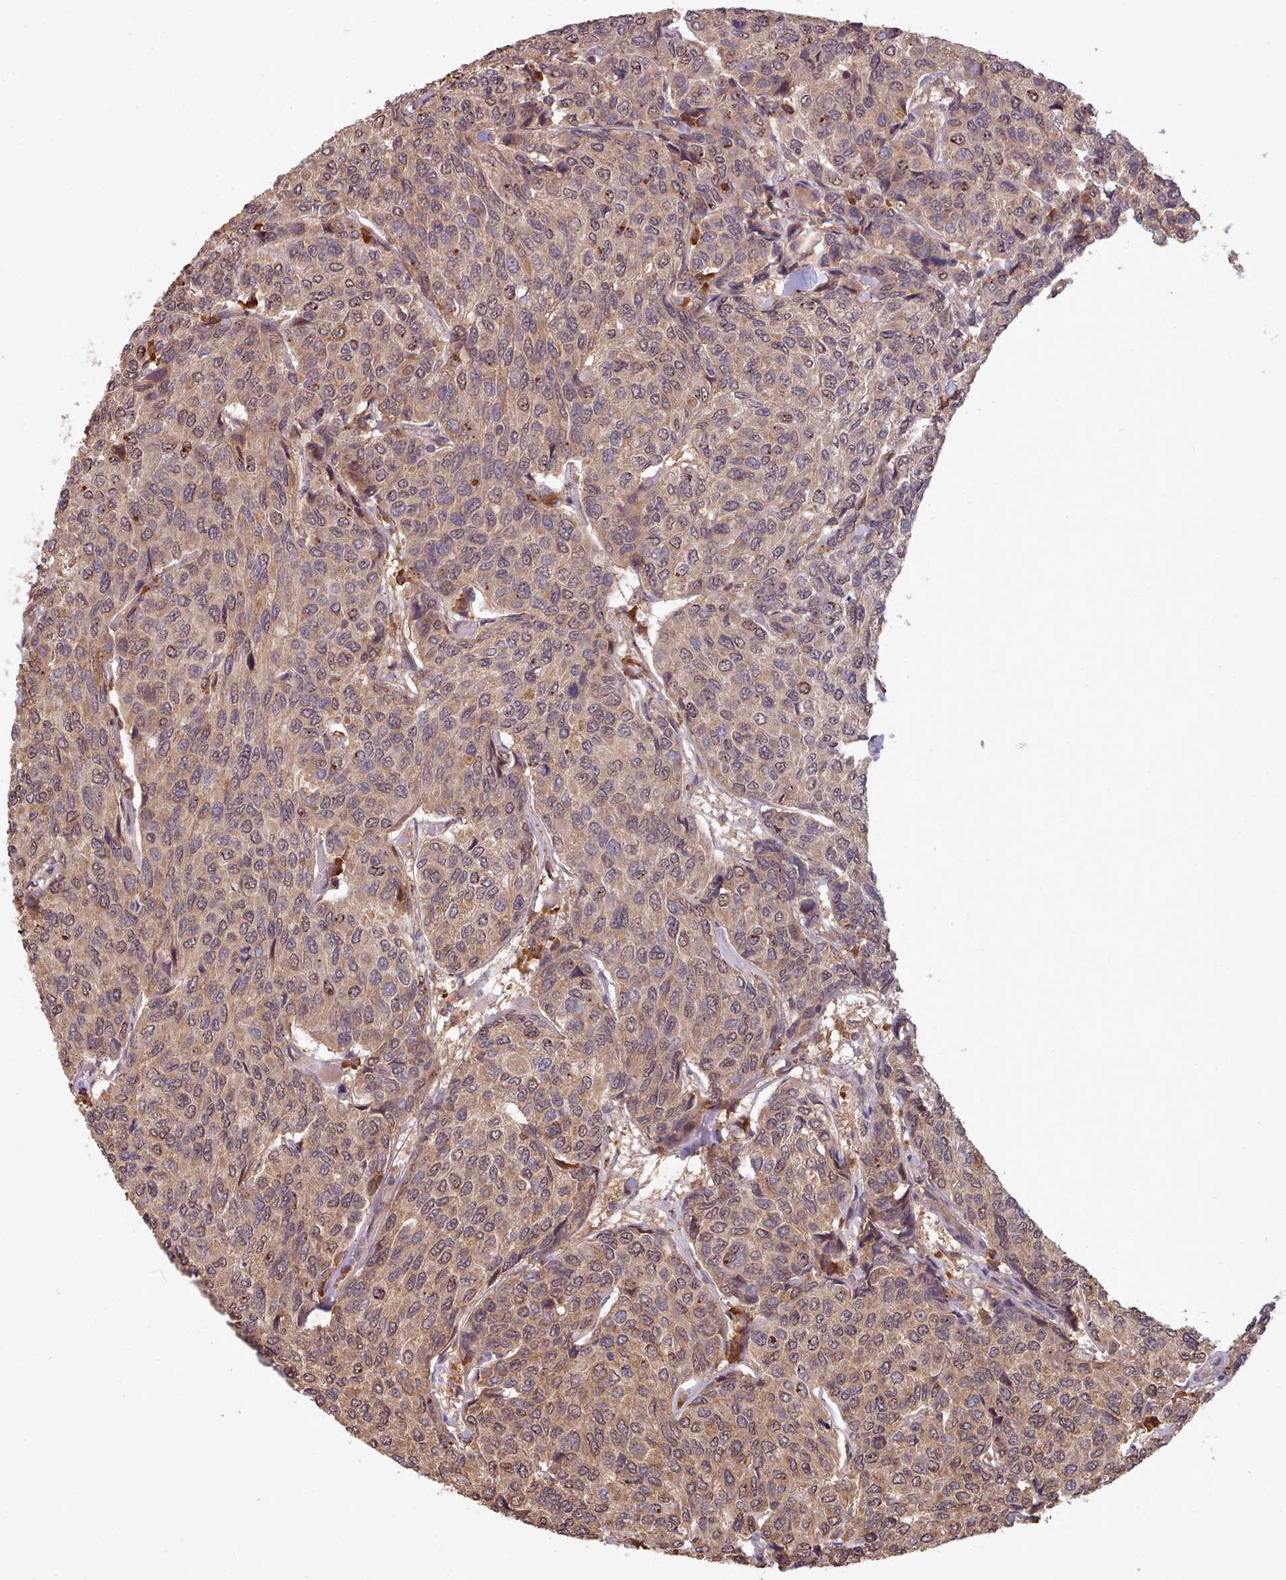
{"staining": {"intensity": "moderate", "quantity": "25%-75%", "location": "cytoplasmic/membranous,nuclear"}, "tissue": "breast cancer", "cell_type": "Tumor cells", "image_type": "cancer", "snomed": [{"axis": "morphology", "description": "Duct carcinoma"}, {"axis": "topography", "description": "Breast"}], "caption": "A brown stain labels moderate cytoplasmic/membranous and nuclear staining of a protein in infiltrating ductal carcinoma (breast) tumor cells. (DAB = brown stain, brightfield microscopy at high magnification).", "gene": "PIP4P1", "patient": {"sex": "female", "age": 55}}